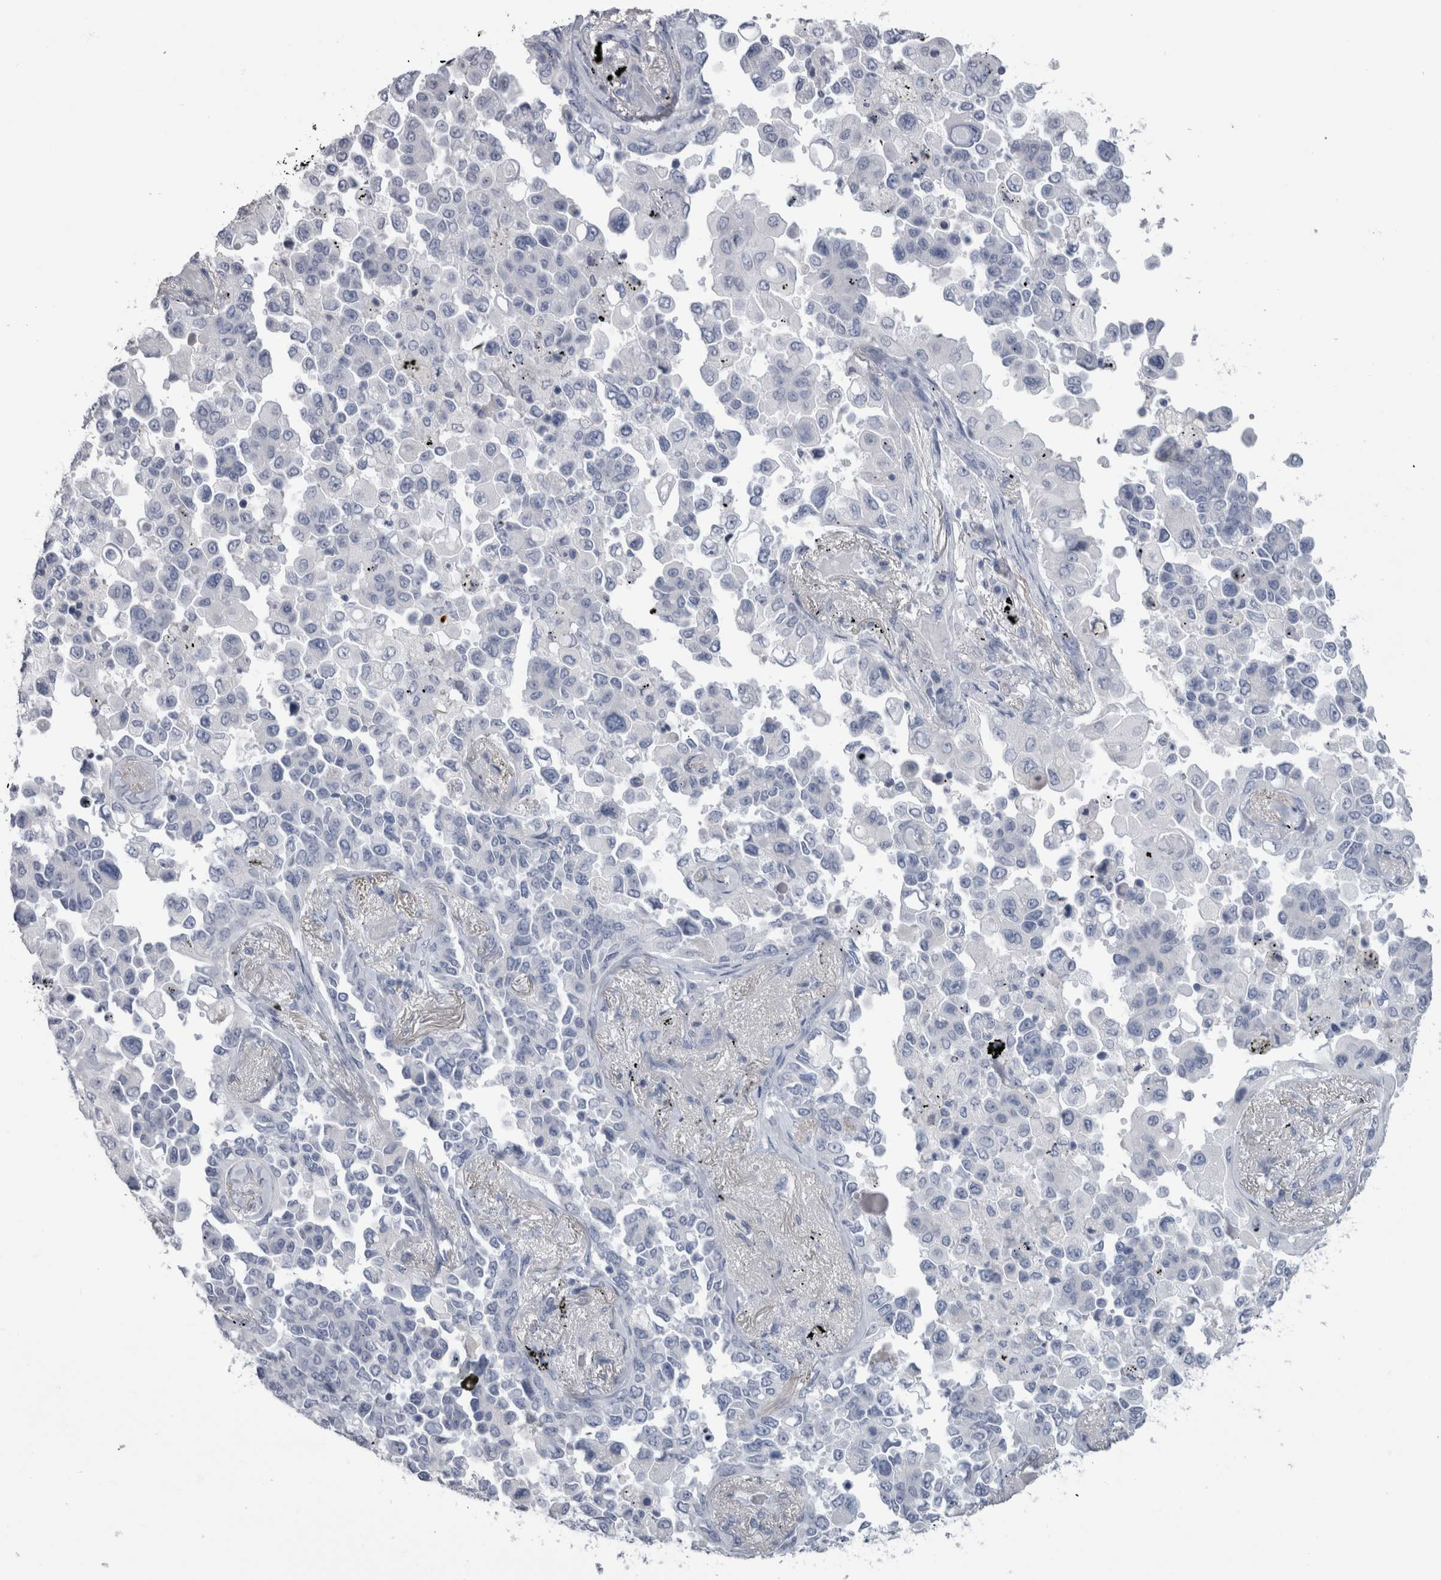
{"staining": {"intensity": "negative", "quantity": "none", "location": "none"}, "tissue": "lung cancer", "cell_type": "Tumor cells", "image_type": "cancer", "snomed": [{"axis": "morphology", "description": "Adenocarcinoma, NOS"}, {"axis": "topography", "description": "Lung"}], "caption": "Tumor cells show no significant protein positivity in lung cancer (adenocarcinoma).", "gene": "PTH", "patient": {"sex": "female", "age": 67}}